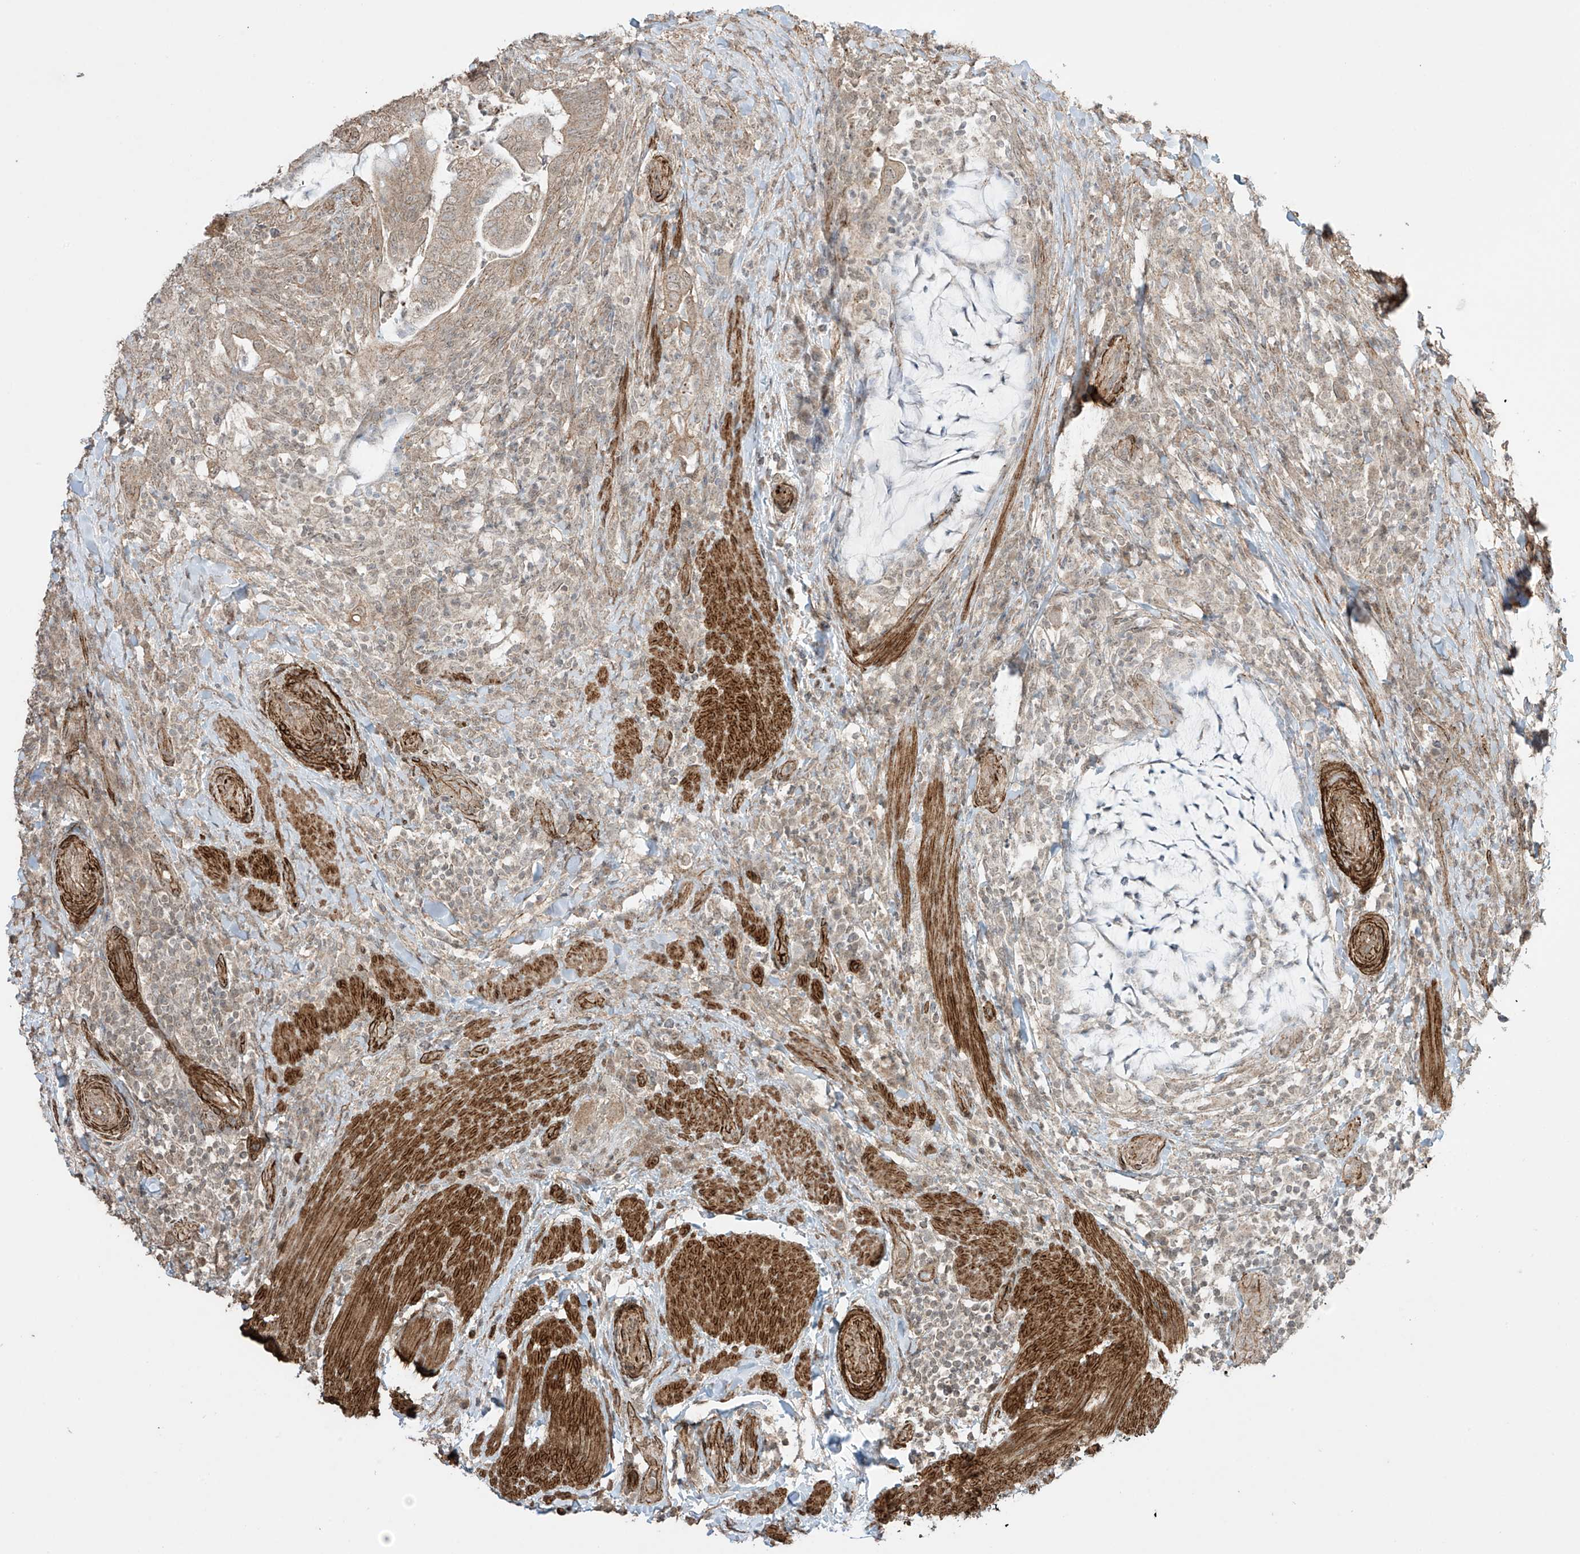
{"staining": {"intensity": "weak", "quantity": ">75%", "location": "cytoplasmic/membranous"}, "tissue": "colorectal cancer", "cell_type": "Tumor cells", "image_type": "cancer", "snomed": [{"axis": "morphology", "description": "Adenocarcinoma, NOS"}, {"axis": "topography", "description": "Colon"}], "caption": "This histopathology image demonstrates IHC staining of human colorectal cancer (adenocarcinoma), with low weak cytoplasmic/membranous expression in about >75% of tumor cells.", "gene": "TTLL5", "patient": {"sex": "female", "age": 66}}